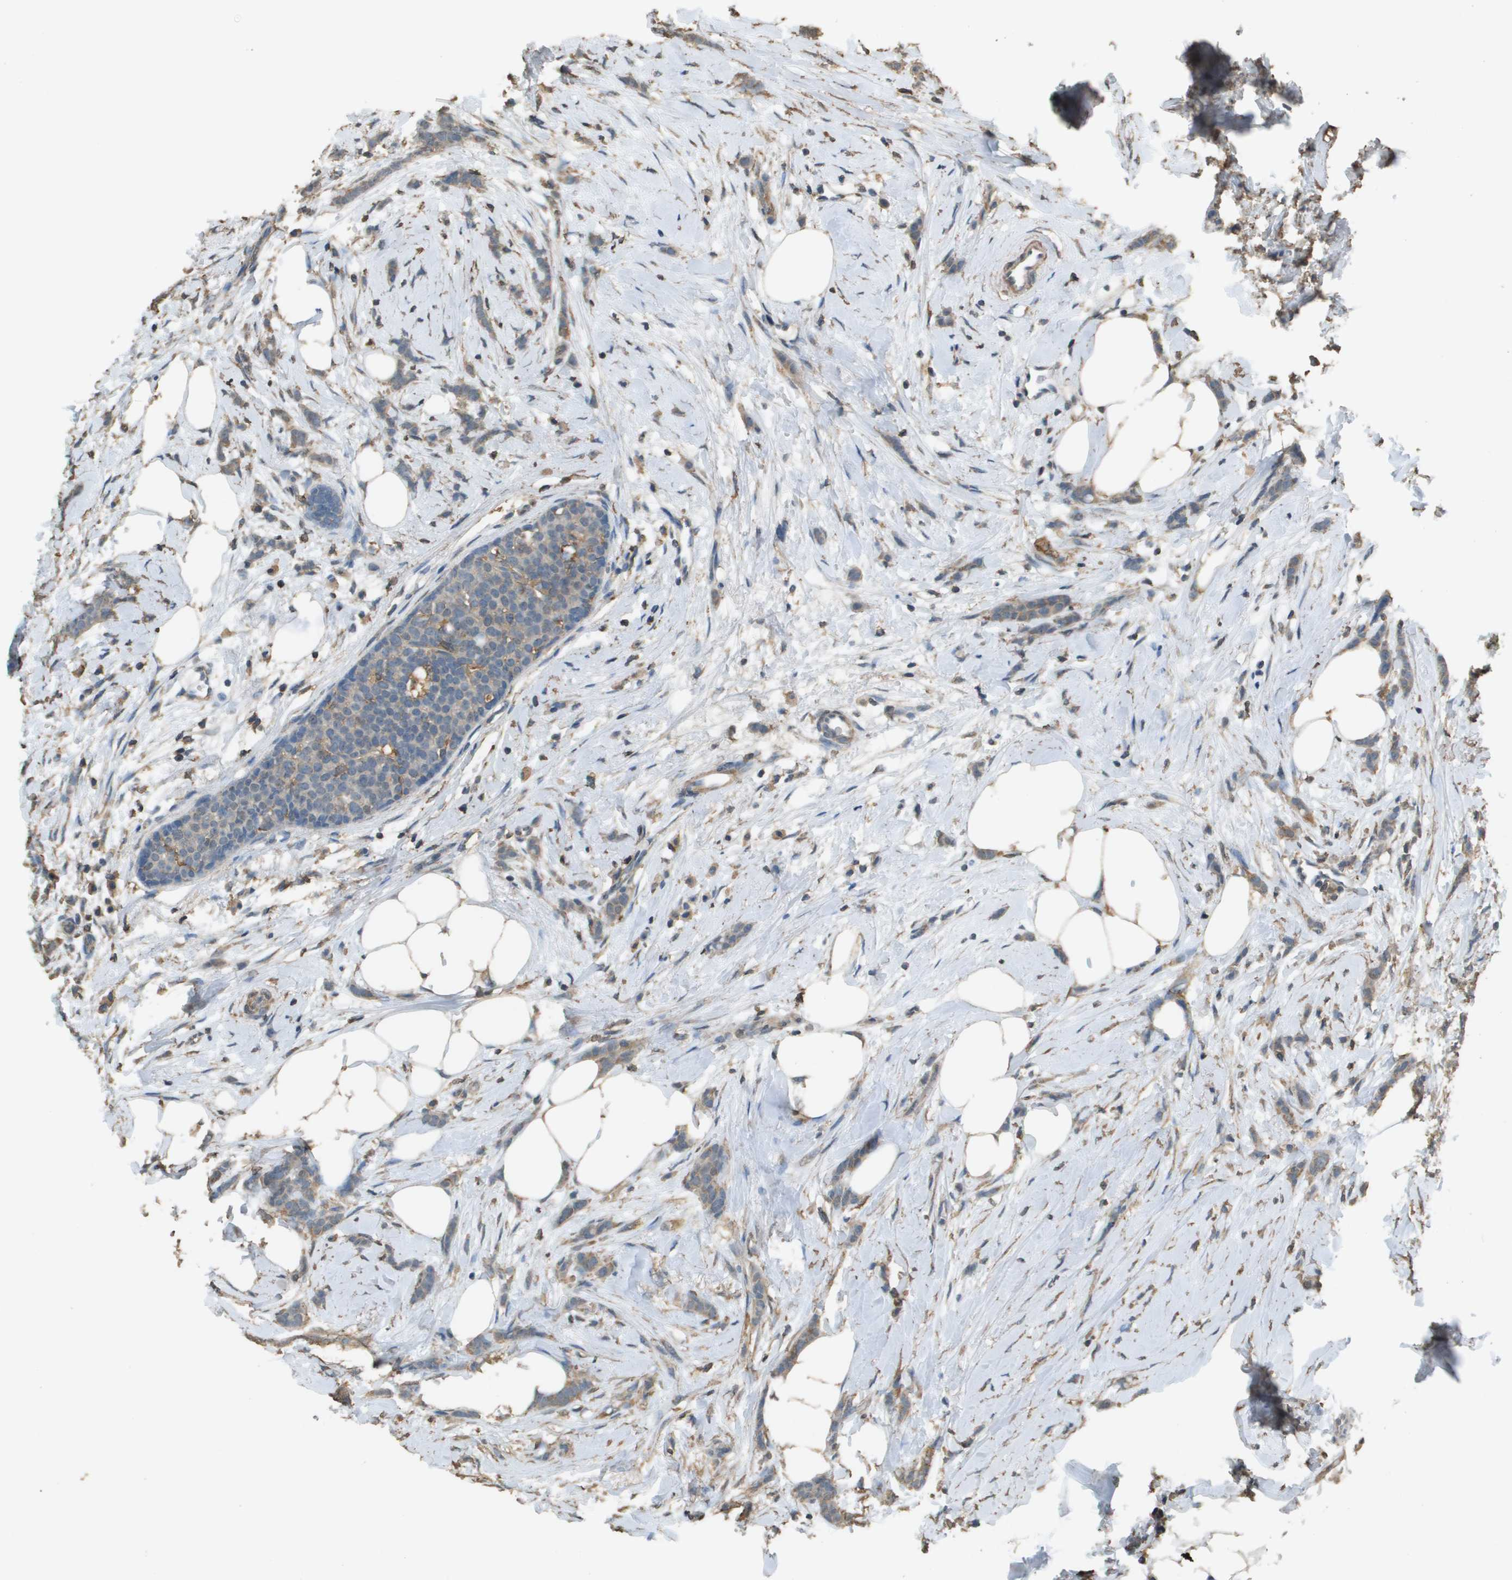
{"staining": {"intensity": "moderate", "quantity": ">75%", "location": "cytoplasmic/membranous"}, "tissue": "breast cancer", "cell_type": "Tumor cells", "image_type": "cancer", "snomed": [{"axis": "morphology", "description": "Lobular carcinoma, in situ"}, {"axis": "morphology", "description": "Lobular carcinoma"}, {"axis": "topography", "description": "Breast"}], "caption": "Immunohistochemical staining of breast lobular carcinoma exhibits medium levels of moderate cytoplasmic/membranous positivity in about >75% of tumor cells.", "gene": "MS4A7", "patient": {"sex": "female", "age": 41}}